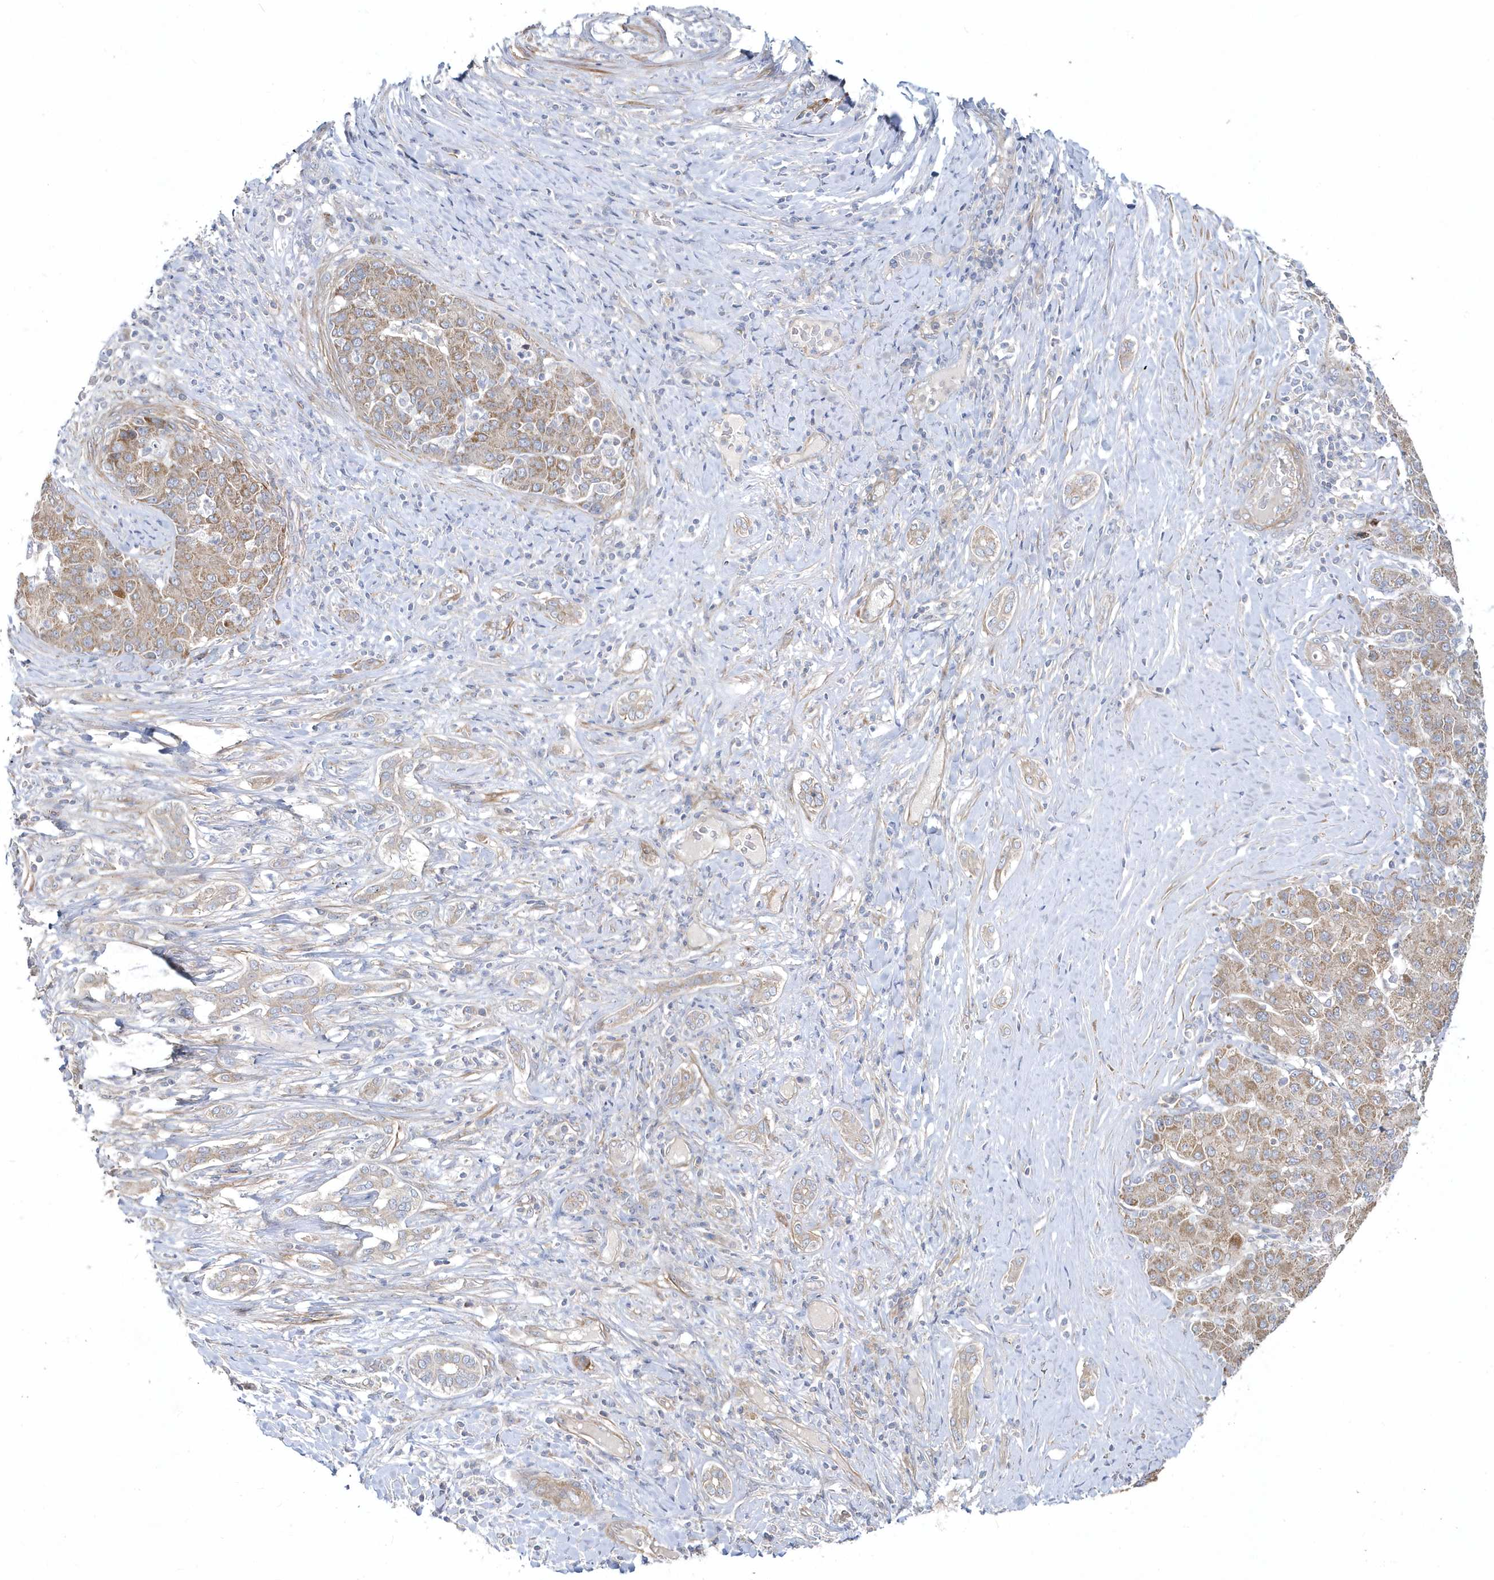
{"staining": {"intensity": "moderate", "quantity": ">75%", "location": "cytoplasmic/membranous"}, "tissue": "liver cancer", "cell_type": "Tumor cells", "image_type": "cancer", "snomed": [{"axis": "morphology", "description": "Carcinoma, Hepatocellular, NOS"}, {"axis": "topography", "description": "Liver"}], "caption": "This histopathology image displays immunohistochemistry staining of human hepatocellular carcinoma (liver), with medium moderate cytoplasmic/membranous expression in approximately >75% of tumor cells.", "gene": "LEXM", "patient": {"sex": "male", "age": 65}}